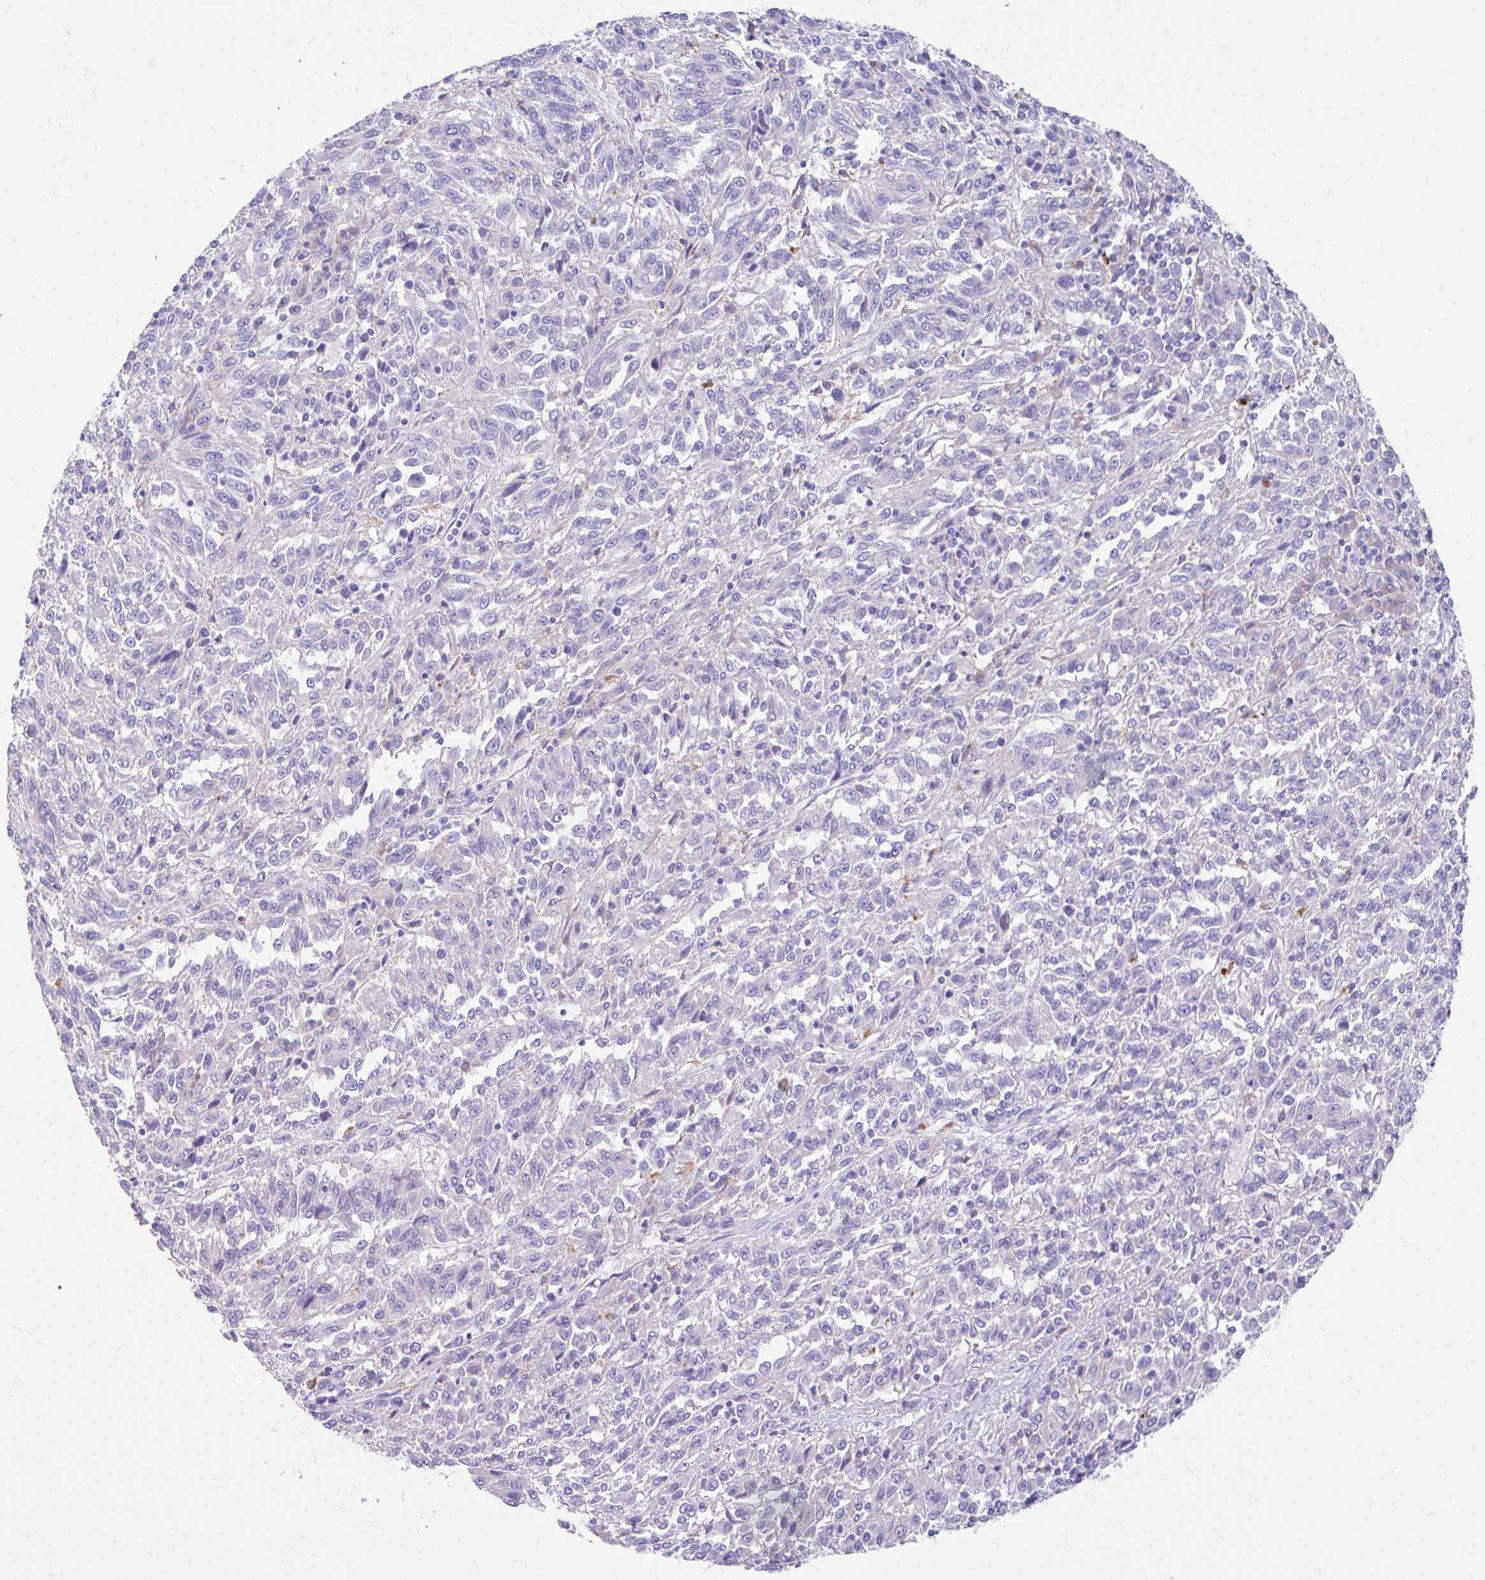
{"staining": {"intensity": "negative", "quantity": "none", "location": "none"}, "tissue": "melanoma", "cell_type": "Tumor cells", "image_type": "cancer", "snomed": [{"axis": "morphology", "description": "Malignant melanoma, Metastatic site"}, {"axis": "topography", "description": "Lung"}], "caption": "Protein analysis of melanoma exhibits no significant expression in tumor cells.", "gene": "ZNF33A", "patient": {"sex": "male", "age": 64}}